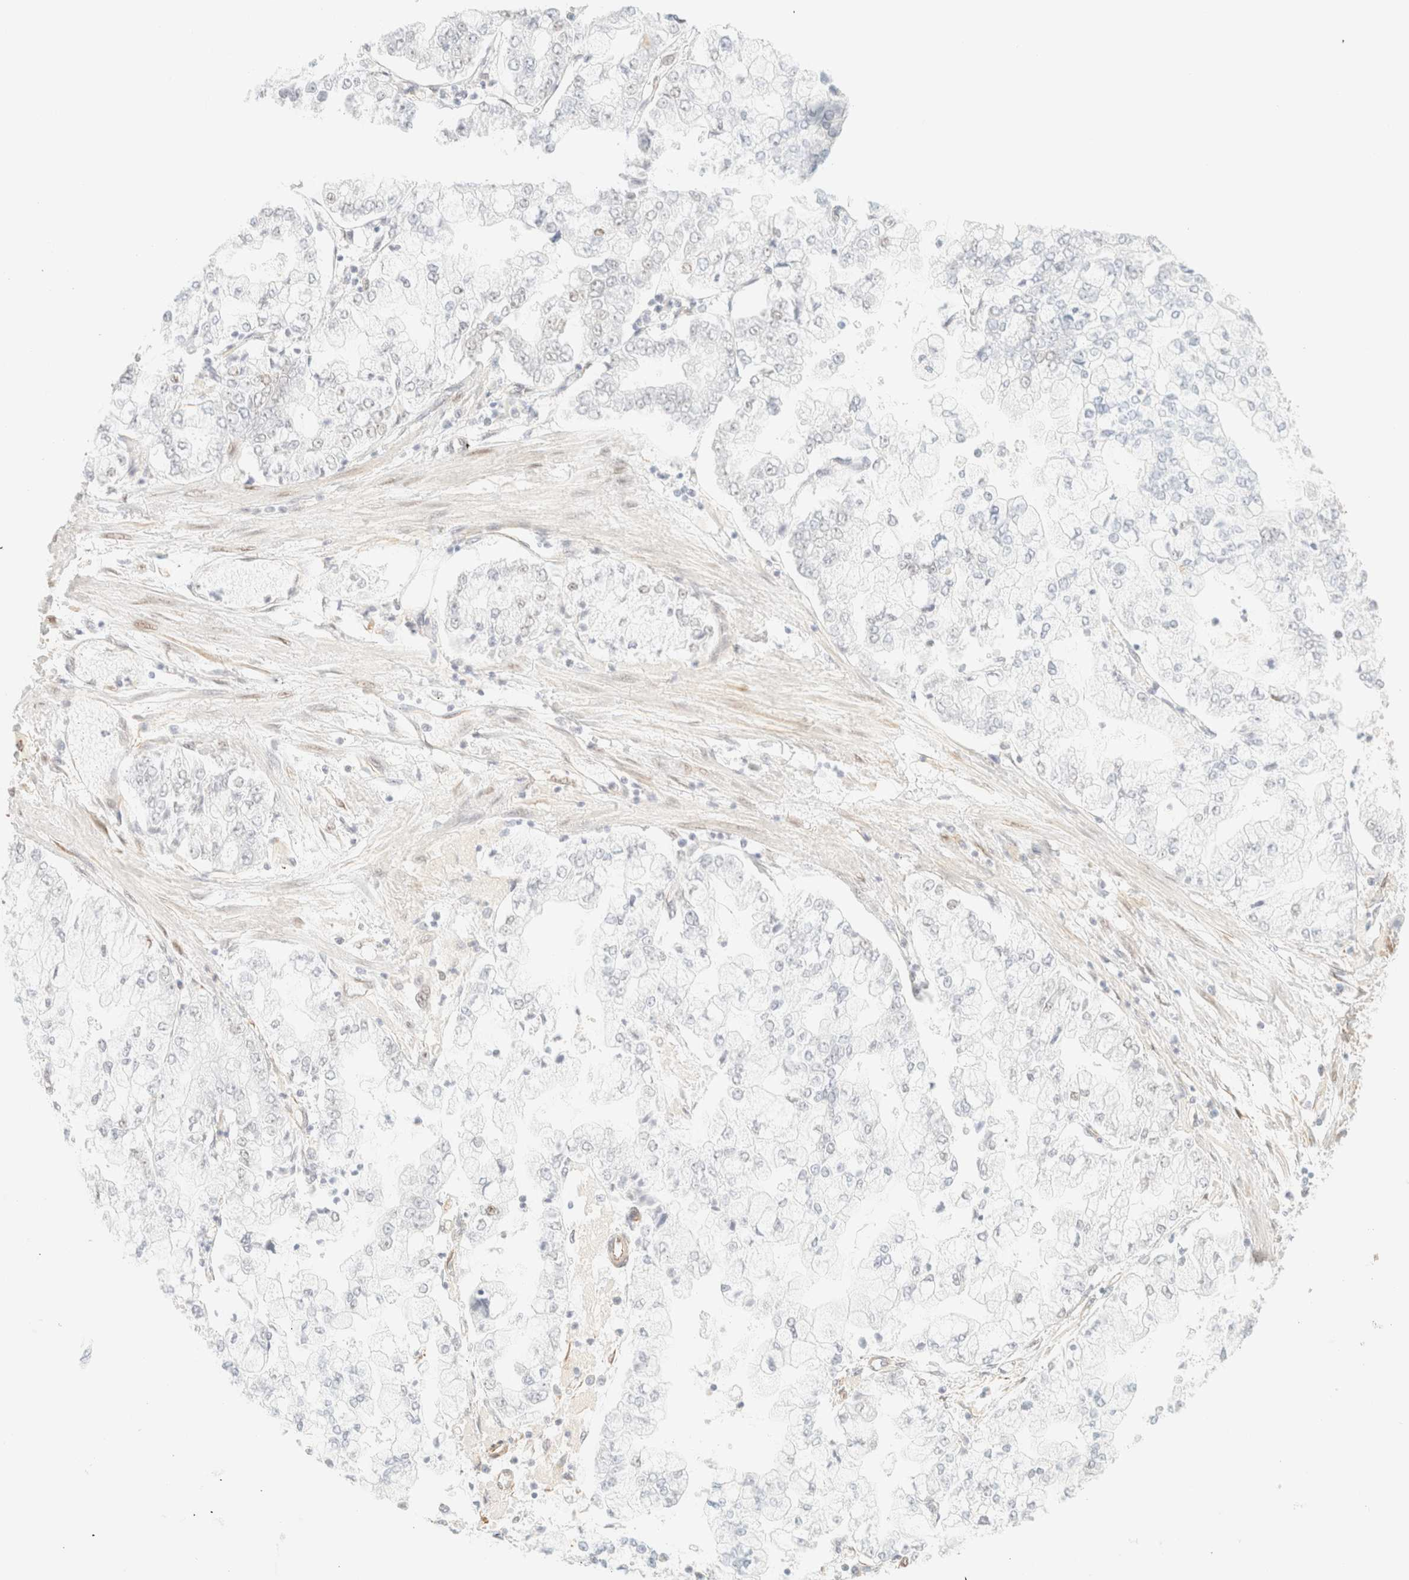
{"staining": {"intensity": "negative", "quantity": "none", "location": "none"}, "tissue": "stomach cancer", "cell_type": "Tumor cells", "image_type": "cancer", "snomed": [{"axis": "morphology", "description": "Adenocarcinoma, NOS"}, {"axis": "topography", "description": "Stomach"}], "caption": "Stomach cancer was stained to show a protein in brown. There is no significant positivity in tumor cells.", "gene": "ZSCAN18", "patient": {"sex": "male", "age": 76}}